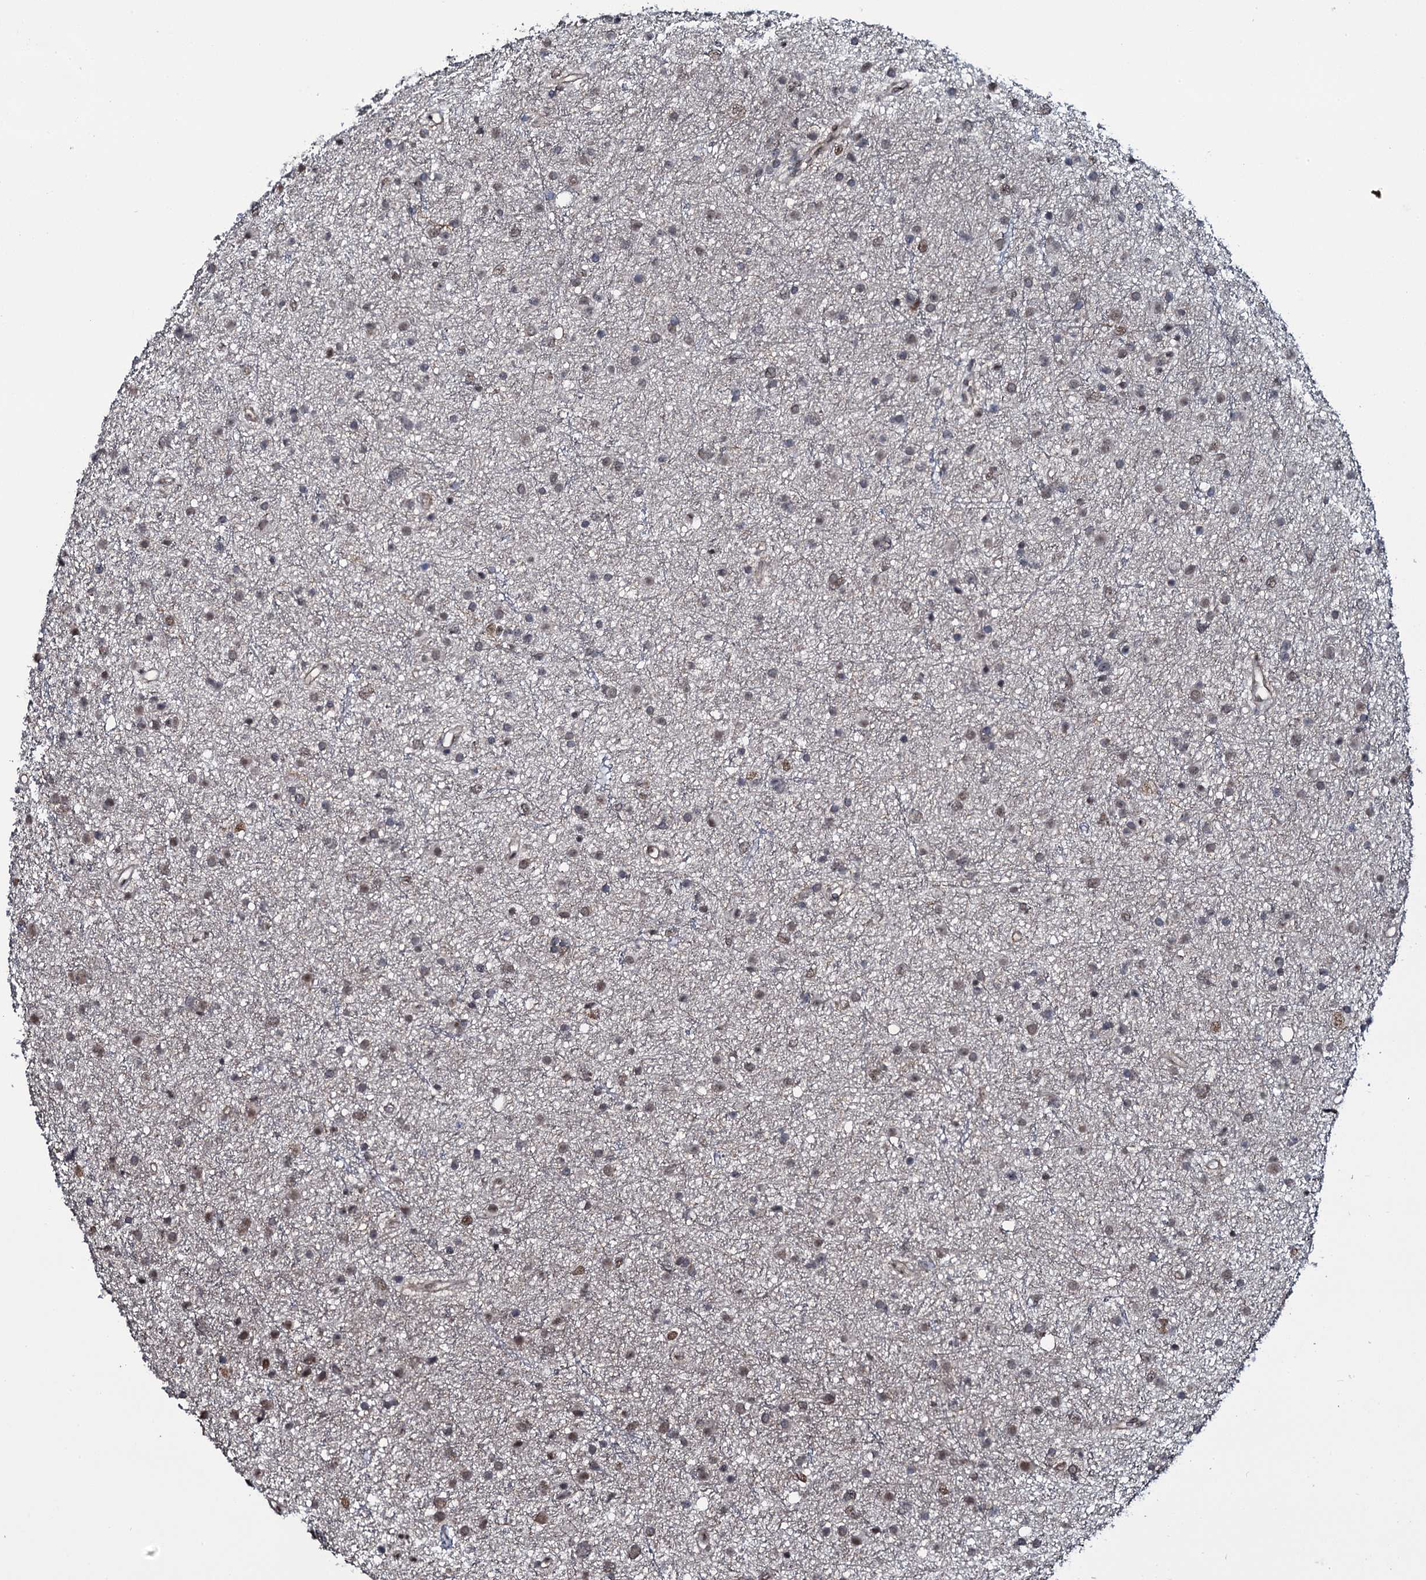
{"staining": {"intensity": "moderate", "quantity": "<25%", "location": "nuclear"}, "tissue": "glioma", "cell_type": "Tumor cells", "image_type": "cancer", "snomed": [{"axis": "morphology", "description": "Glioma, malignant, Low grade"}, {"axis": "topography", "description": "Cerebral cortex"}], "caption": "Human glioma stained with a brown dye displays moderate nuclear positive expression in approximately <25% of tumor cells.", "gene": "SH2D4B", "patient": {"sex": "female", "age": 39}}